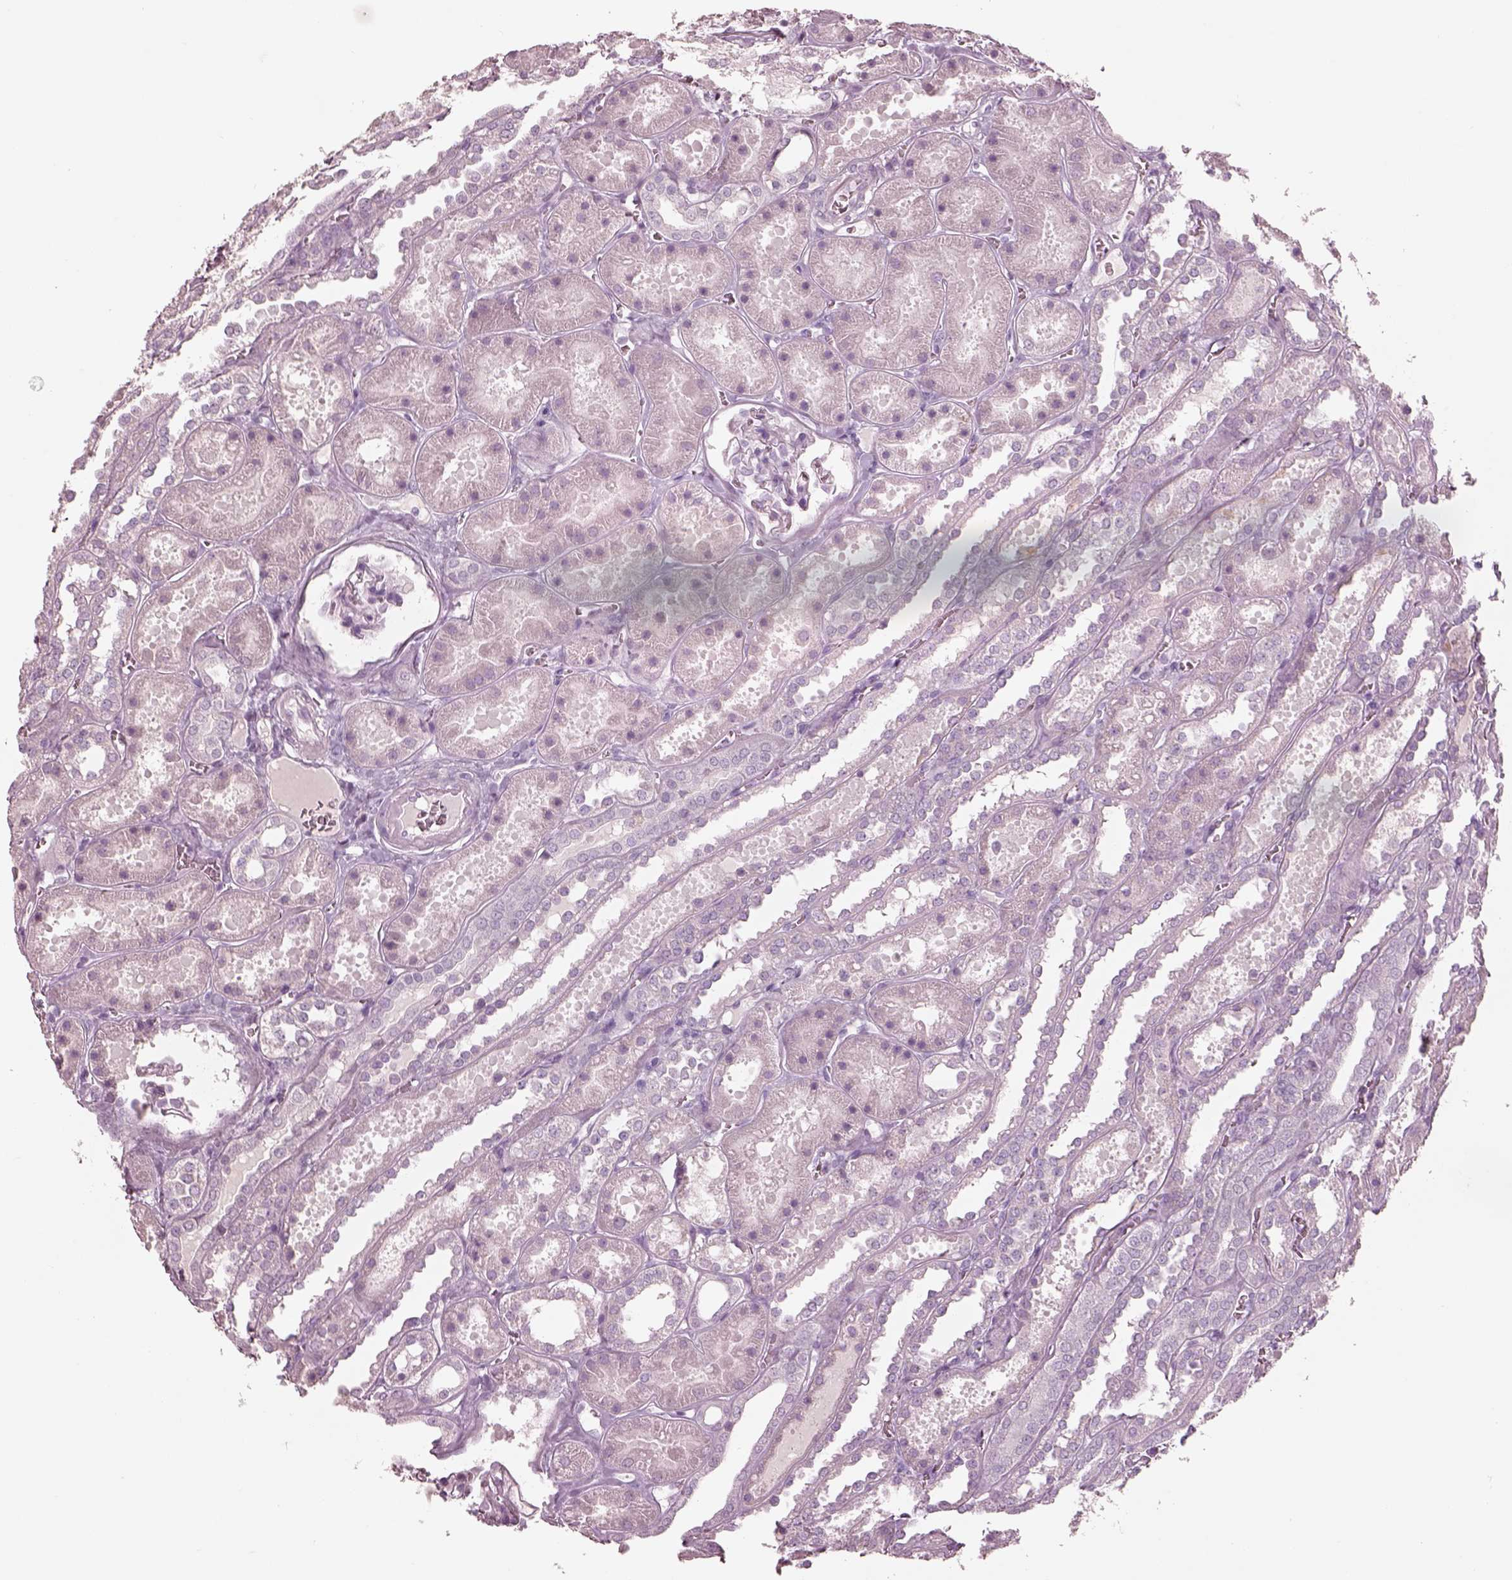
{"staining": {"intensity": "negative", "quantity": "none", "location": "none"}, "tissue": "kidney", "cell_type": "Cells in glomeruli", "image_type": "normal", "snomed": [{"axis": "morphology", "description": "Normal tissue, NOS"}, {"axis": "topography", "description": "Kidney"}], "caption": "Image shows no protein staining in cells in glomeruli of benign kidney.", "gene": "PDCD1", "patient": {"sex": "female", "age": 41}}